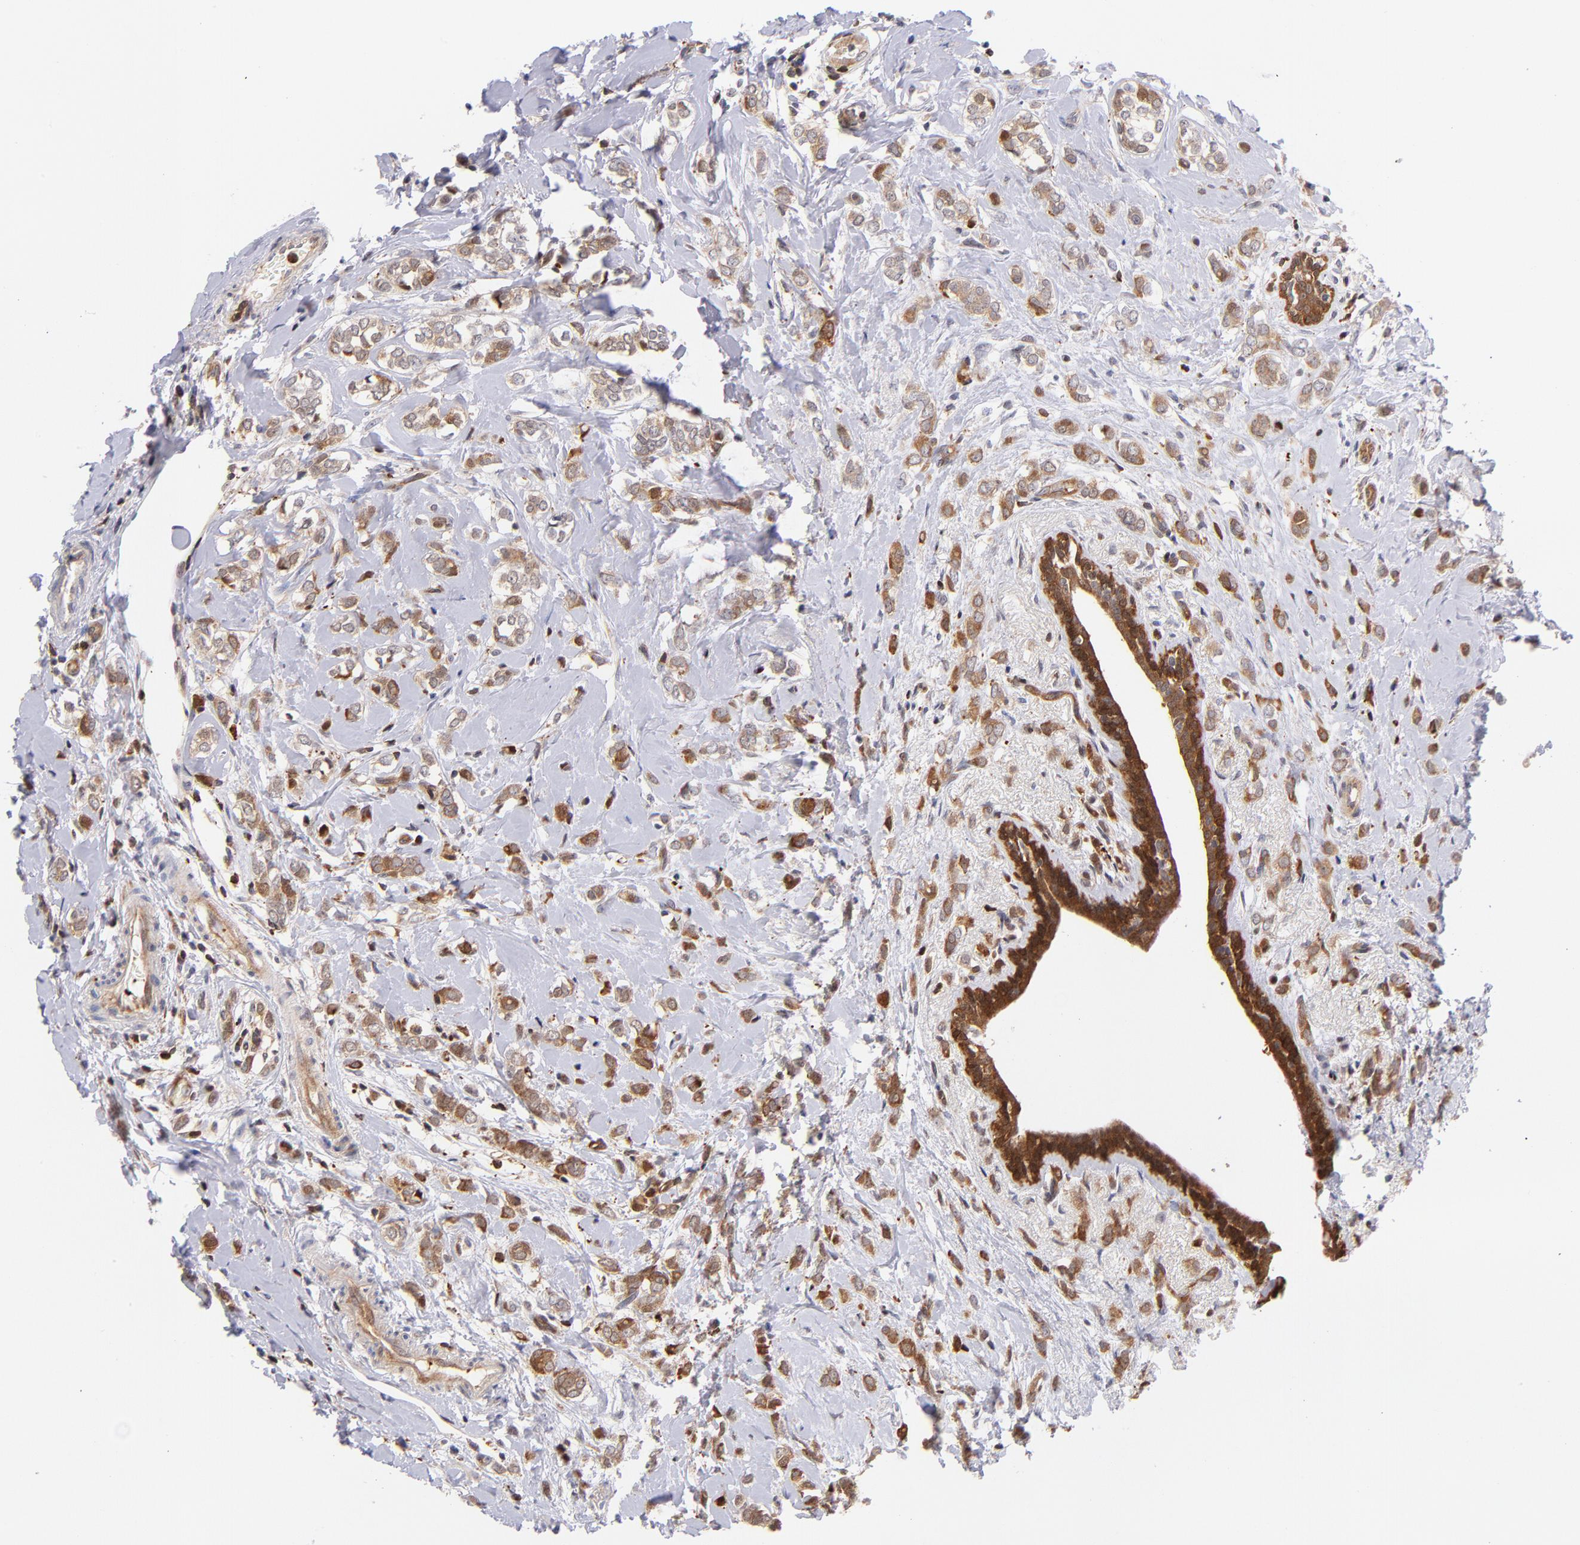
{"staining": {"intensity": "moderate", "quantity": ">75%", "location": "cytoplasmic/membranous,nuclear"}, "tissue": "breast cancer", "cell_type": "Tumor cells", "image_type": "cancer", "snomed": [{"axis": "morphology", "description": "Normal tissue, NOS"}, {"axis": "morphology", "description": "Lobular carcinoma"}, {"axis": "topography", "description": "Breast"}], "caption": "Moderate cytoplasmic/membranous and nuclear staining for a protein is identified in about >75% of tumor cells of breast cancer using immunohistochemistry.", "gene": "YWHAB", "patient": {"sex": "female", "age": 47}}